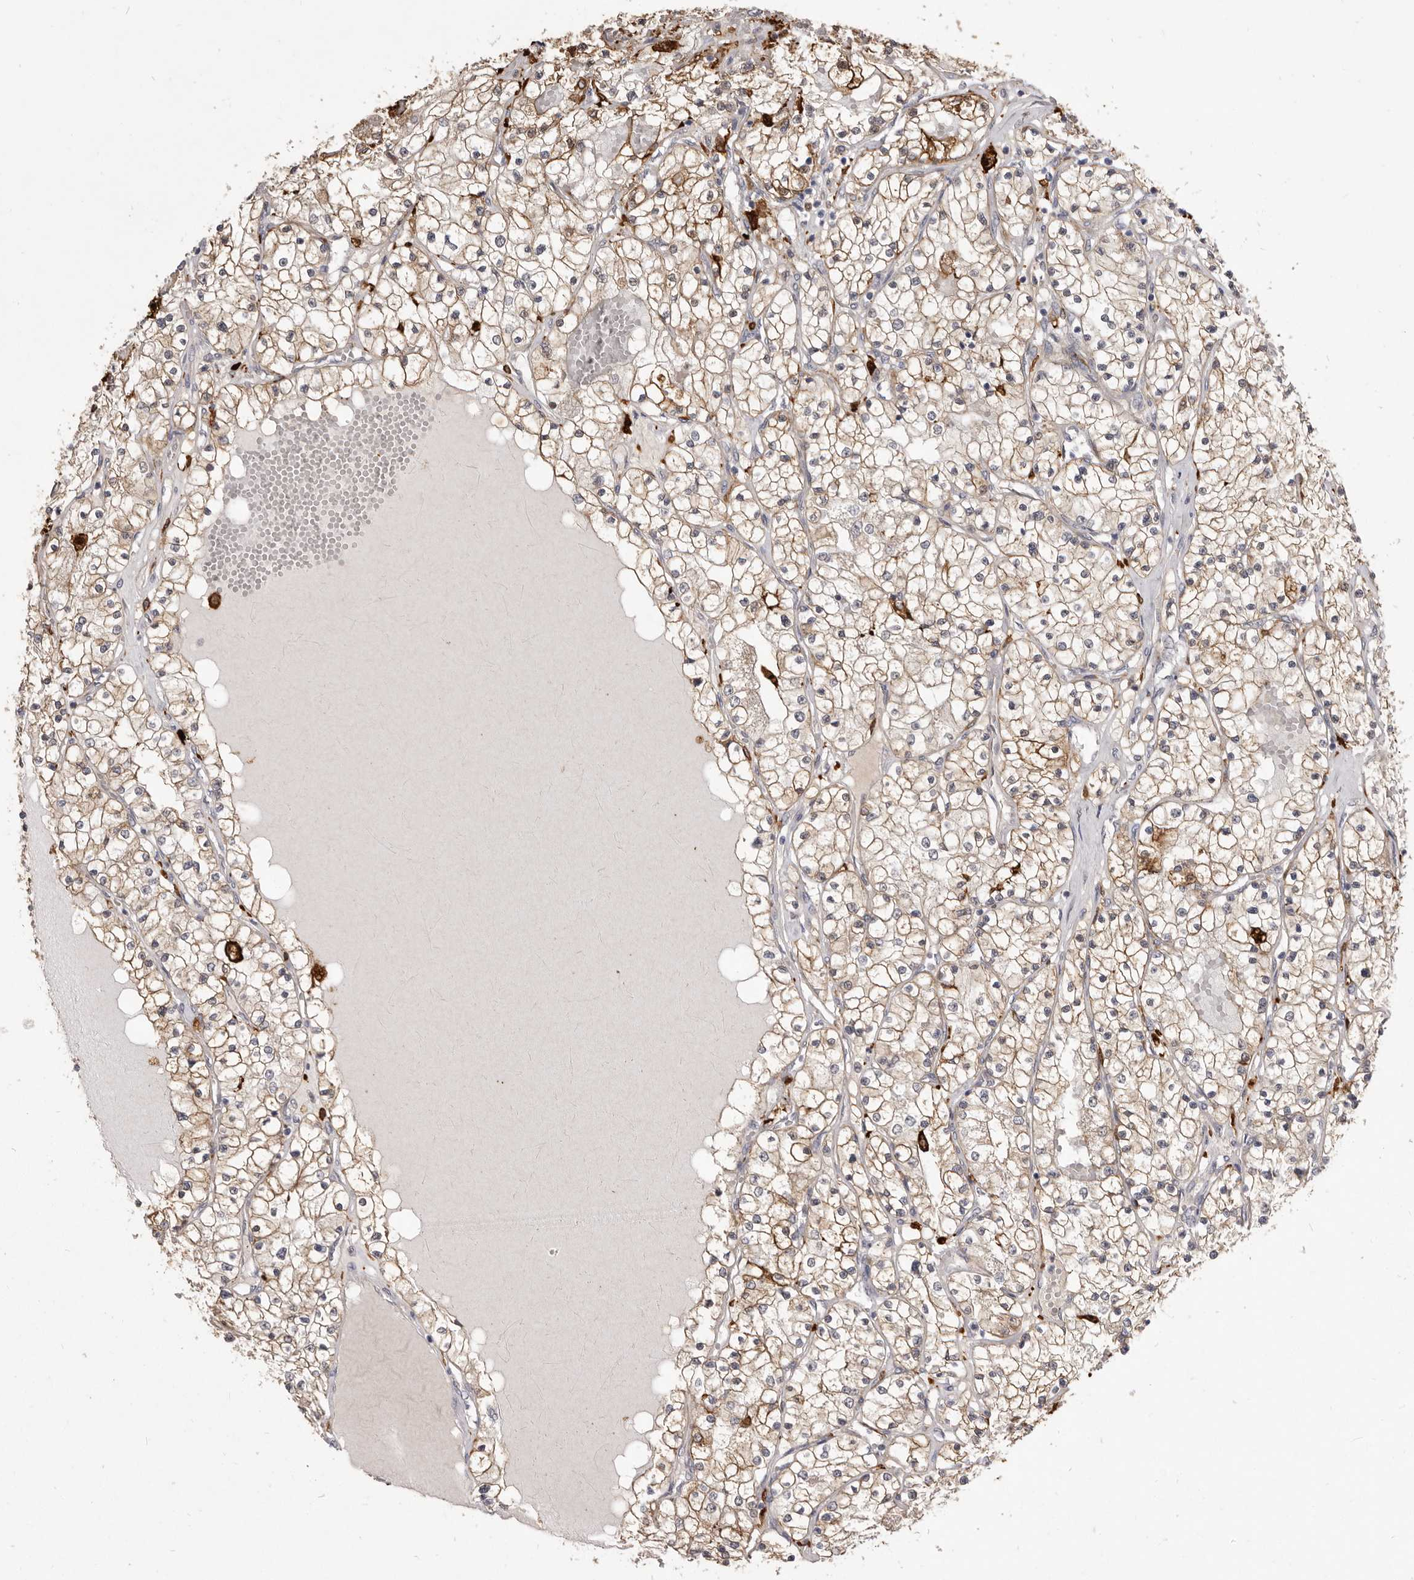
{"staining": {"intensity": "moderate", "quantity": "25%-75%", "location": "cytoplasmic/membranous"}, "tissue": "renal cancer", "cell_type": "Tumor cells", "image_type": "cancer", "snomed": [{"axis": "morphology", "description": "Normal tissue, NOS"}, {"axis": "morphology", "description": "Adenocarcinoma, NOS"}, {"axis": "topography", "description": "Kidney"}], "caption": "Protein expression analysis of renal cancer (adenocarcinoma) demonstrates moderate cytoplasmic/membranous staining in about 25%-75% of tumor cells.", "gene": "VPS45", "patient": {"sex": "male", "age": 68}}